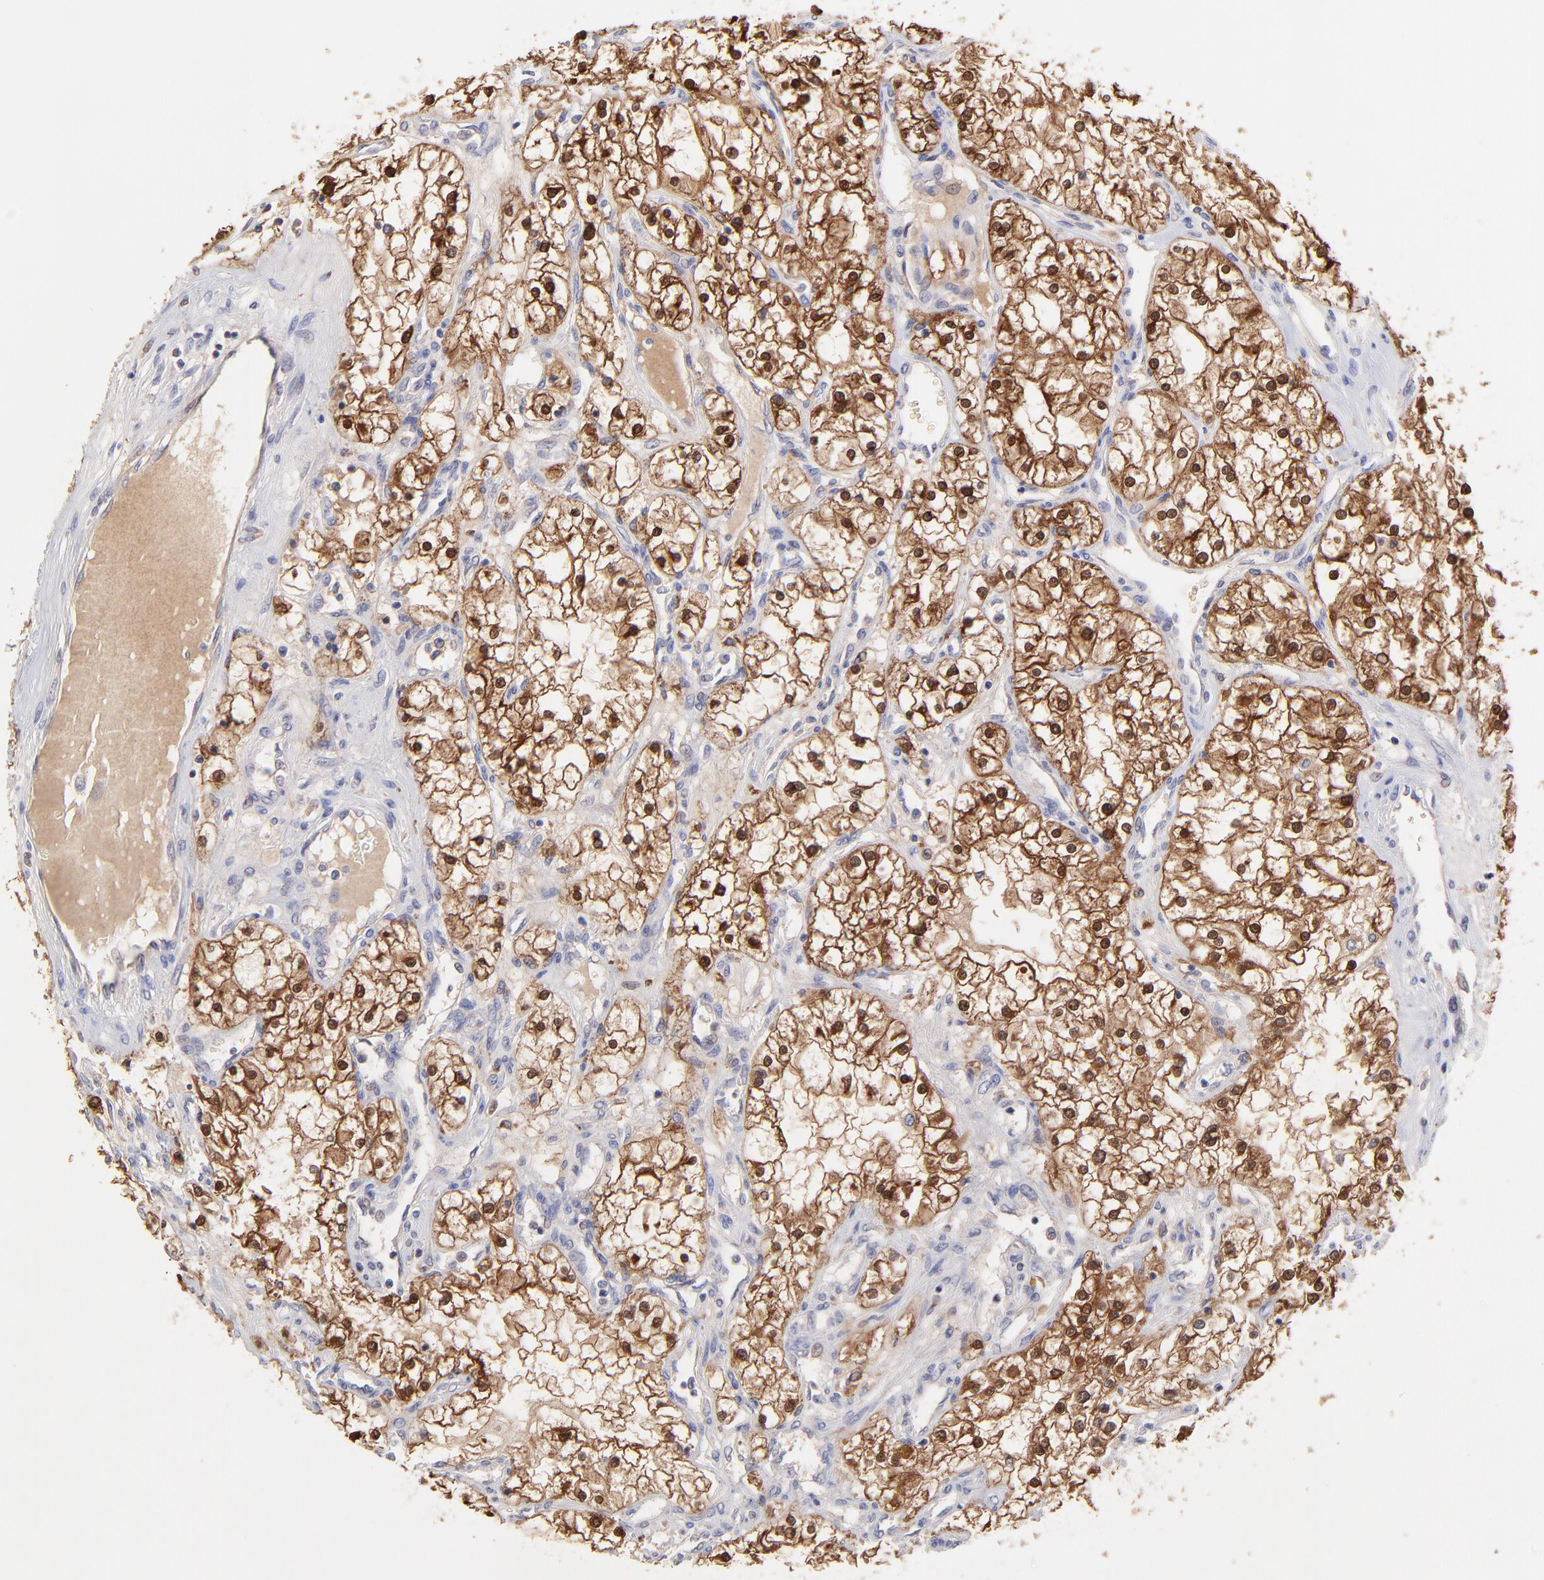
{"staining": {"intensity": "strong", "quantity": ">75%", "location": "cytoplasmic/membranous,nuclear"}, "tissue": "renal cancer", "cell_type": "Tumor cells", "image_type": "cancer", "snomed": [{"axis": "morphology", "description": "Adenocarcinoma, NOS"}, {"axis": "topography", "description": "Kidney"}], "caption": "Renal adenocarcinoma tissue demonstrates strong cytoplasmic/membranous and nuclear expression in about >75% of tumor cells, visualized by immunohistochemistry.", "gene": "HYAL1", "patient": {"sex": "male", "age": 61}}